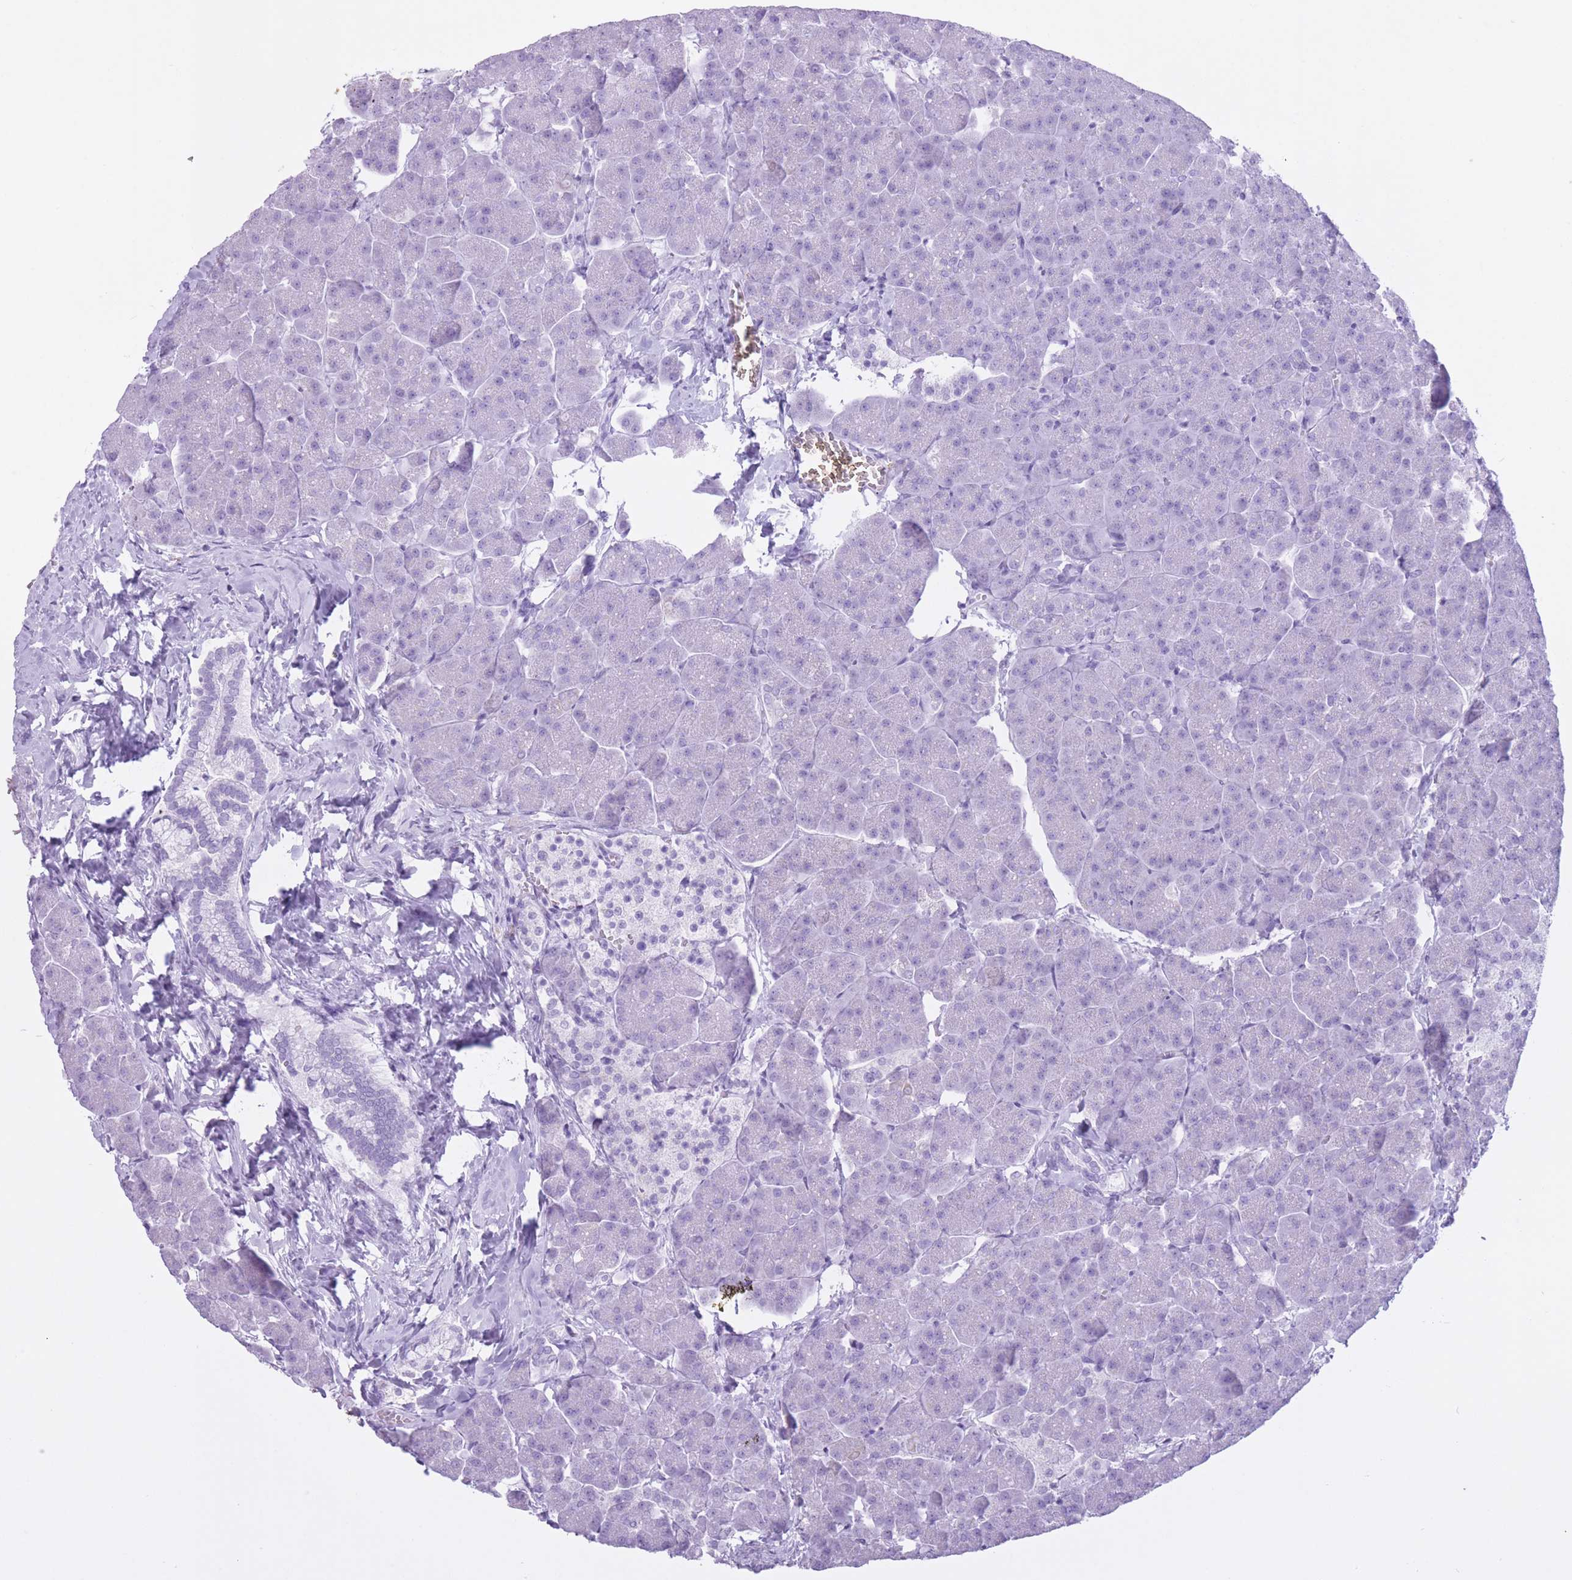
{"staining": {"intensity": "negative", "quantity": "none", "location": "none"}, "tissue": "pancreas", "cell_type": "Exocrine glandular cells", "image_type": "normal", "snomed": [{"axis": "morphology", "description": "Normal tissue, NOS"}, {"axis": "topography", "description": "Pancreas"}, {"axis": "topography", "description": "Peripheral nerve tissue"}], "caption": "DAB immunohistochemical staining of normal human pancreas demonstrates no significant staining in exocrine glandular cells.", "gene": "AP3S1", "patient": {"sex": "male", "age": 54}}